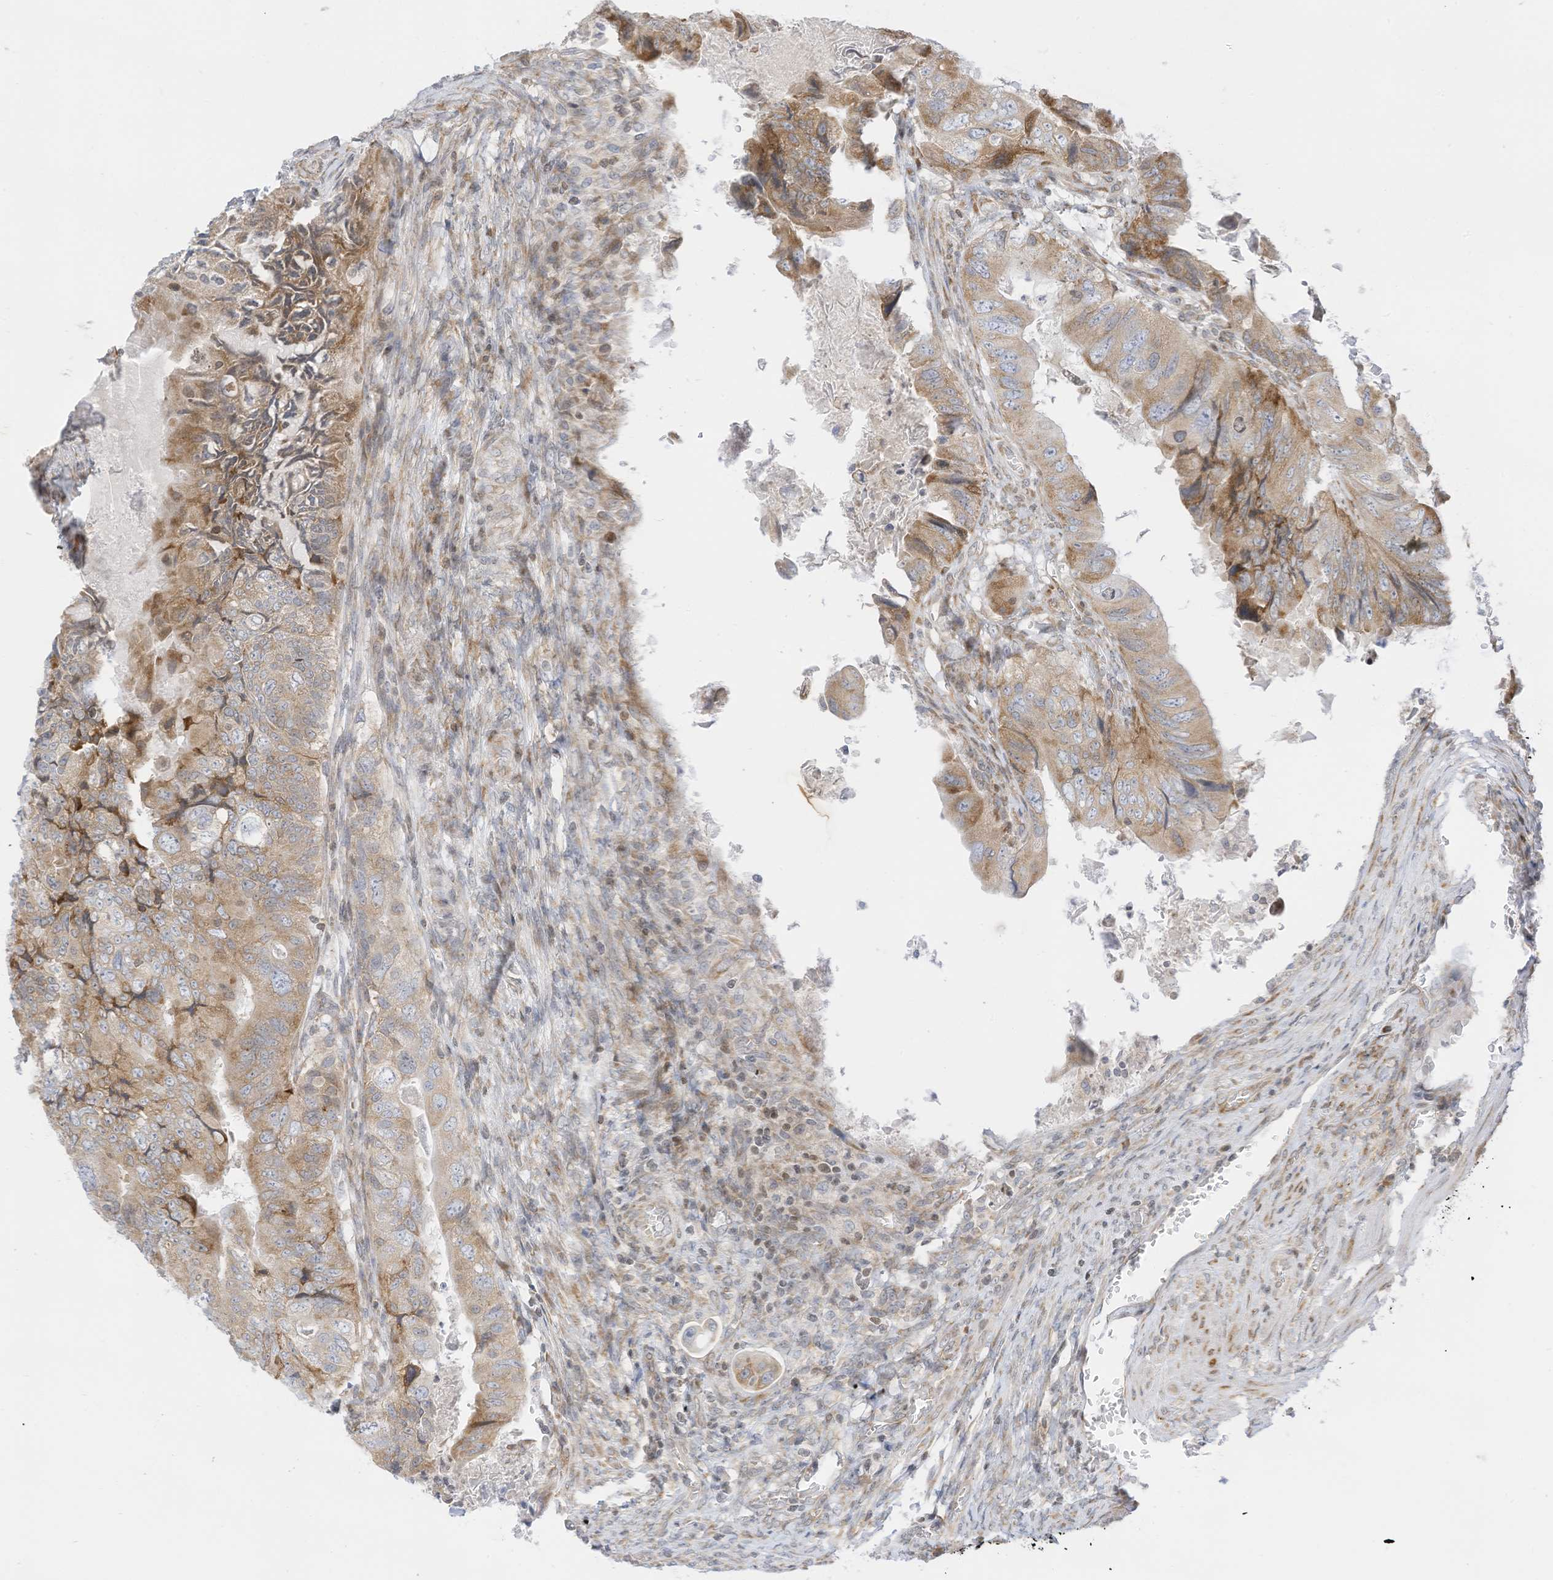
{"staining": {"intensity": "moderate", "quantity": "<25%", "location": "cytoplasmic/membranous"}, "tissue": "colorectal cancer", "cell_type": "Tumor cells", "image_type": "cancer", "snomed": [{"axis": "morphology", "description": "Adenocarcinoma, NOS"}, {"axis": "topography", "description": "Rectum"}], "caption": "Approximately <25% of tumor cells in human colorectal cancer show moderate cytoplasmic/membranous protein staining as visualized by brown immunohistochemical staining.", "gene": "EDF1", "patient": {"sex": "male", "age": 63}}